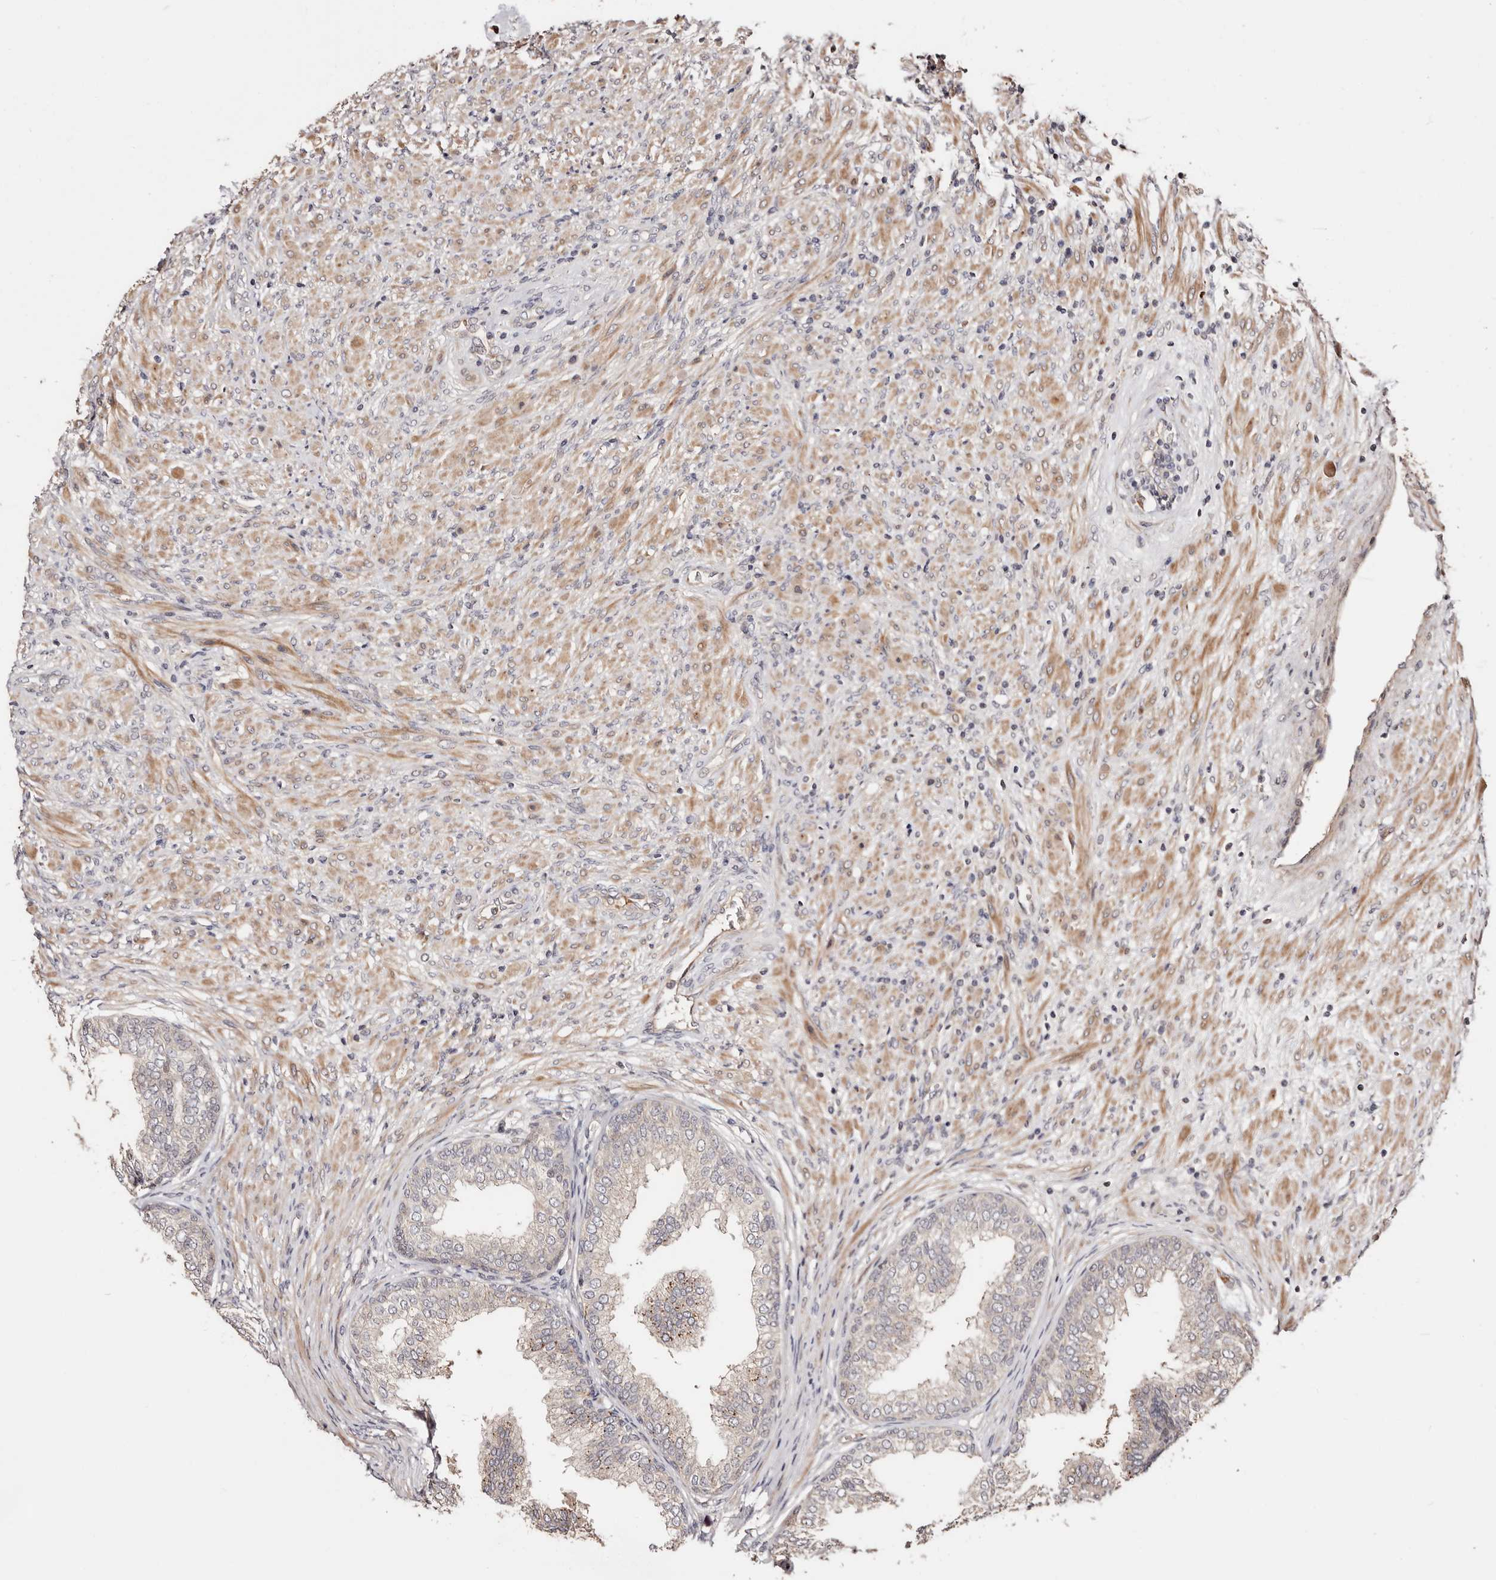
{"staining": {"intensity": "moderate", "quantity": "25%-75%", "location": "cytoplasmic/membranous"}, "tissue": "prostate", "cell_type": "Glandular cells", "image_type": "normal", "snomed": [{"axis": "morphology", "description": "Normal tissue, NOS"}, {"axis": "topography", "description": "Prostate"}], "caption": "A medium amount of moderate cytoplasmic/membranous staining is seen in about 25%-75% of glandular cells in benign prostate.", "gene": "PTPN22", "patient": {"sex": "male", "age": 76}}